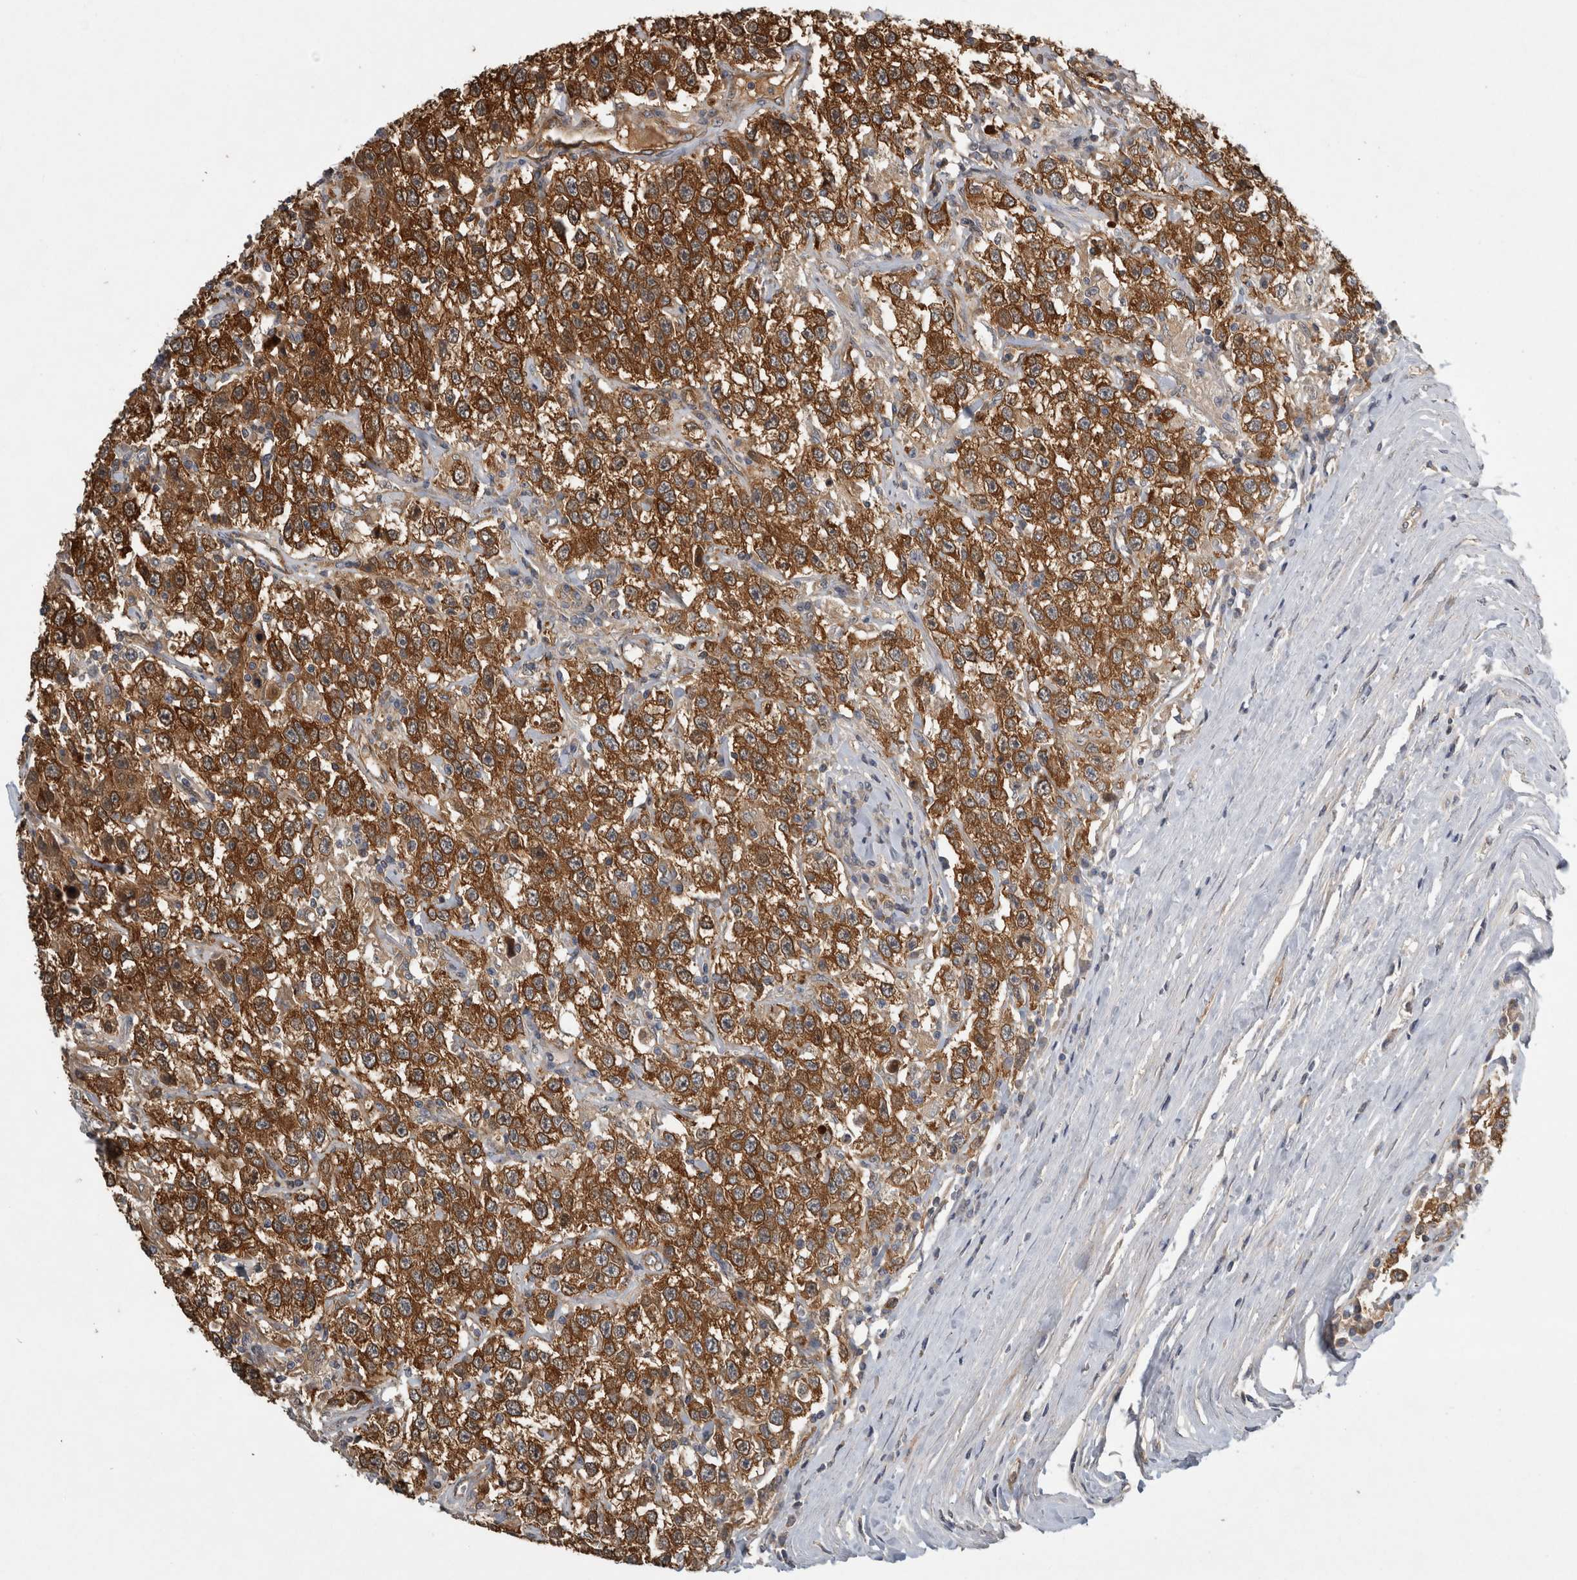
{"staining": {"intensity": "strong", "quantity": ">75%", "location": "cytoplasmic/membranous"}, "tissue": "testis cancer", "cell_type": "Tumor cells", "image_type": "cancer", "snomed": [{"axis": "morphology", "description": "Seminoma, NOS"}, {"axis": "topography", "description": "Testis"}], "caption": "Brown immunohistochemical staining in testis seminoma exhibits strong cytoplasmic/membranous positivity in approximately >75% of tumor cells. The staining was performed using DAB, with brown indicating positive protein expression. Nuclei are stained blue with hematoxylin.", "gene": "TRMT61B", "patient": {"sex": "male", "age": 41}}